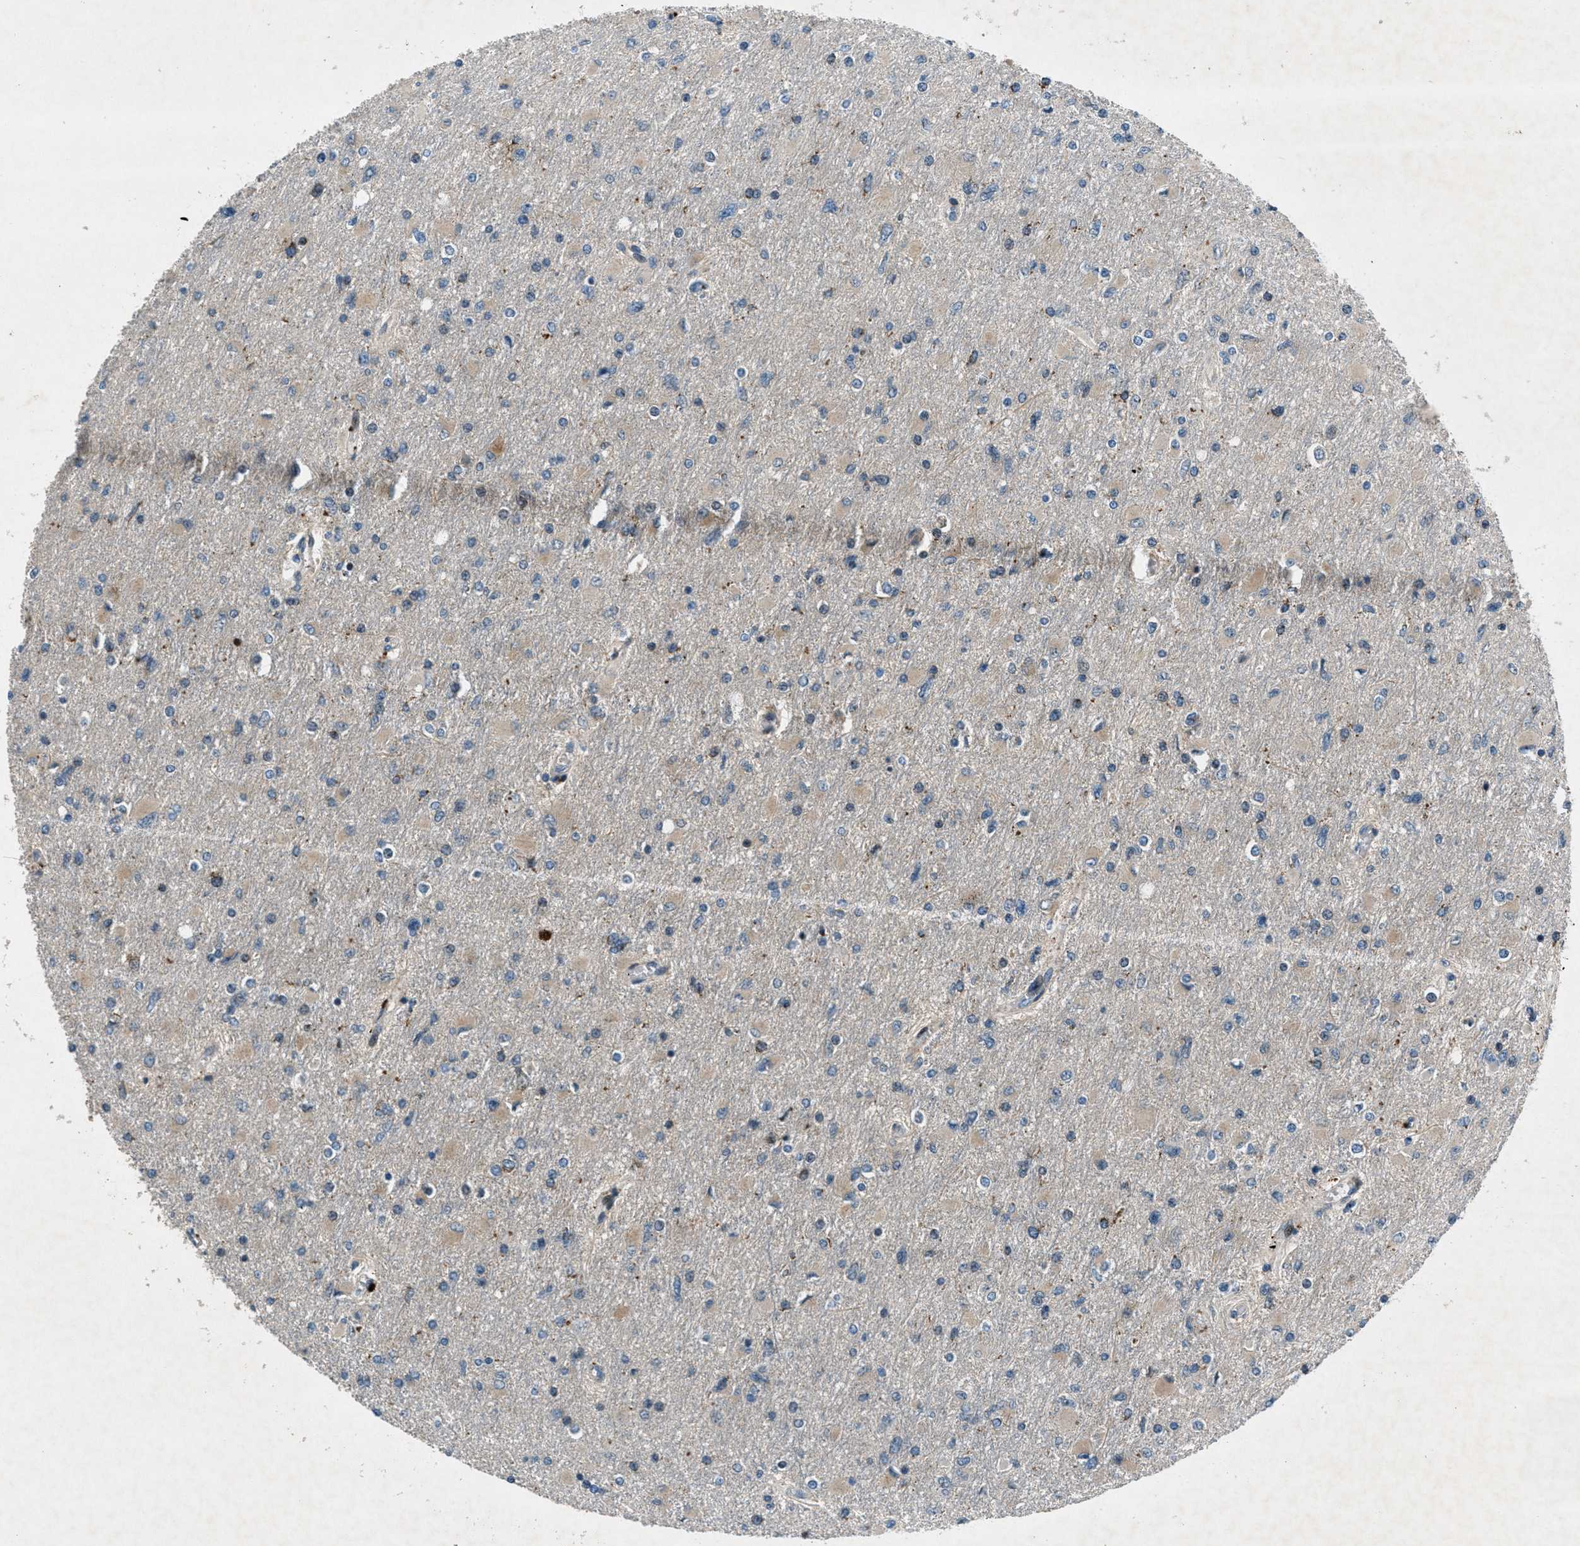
{"staining": {"intensity": "weak", "quantity": "<25%", "location": "cytoplasmic/membranous"}, "tissue": "glioma", "cell_type": "Tumor cells", "image_type": "cancer", "snomed": [{"axis": "morphology", "description": "Glioma, malignant, High grade"}, {"axis": "topography", "description": "Cerebral cortex"}], "caption": "High magnification brightfield microscopy of glioma stained with DAB (3,3'-diaminobenzidine) (brown) and counterstained with hematoxylin (blue): tumor cells show no significant staining.", "gene": "CLEC2D", "patient": {"sex": "female", "age": 36}}